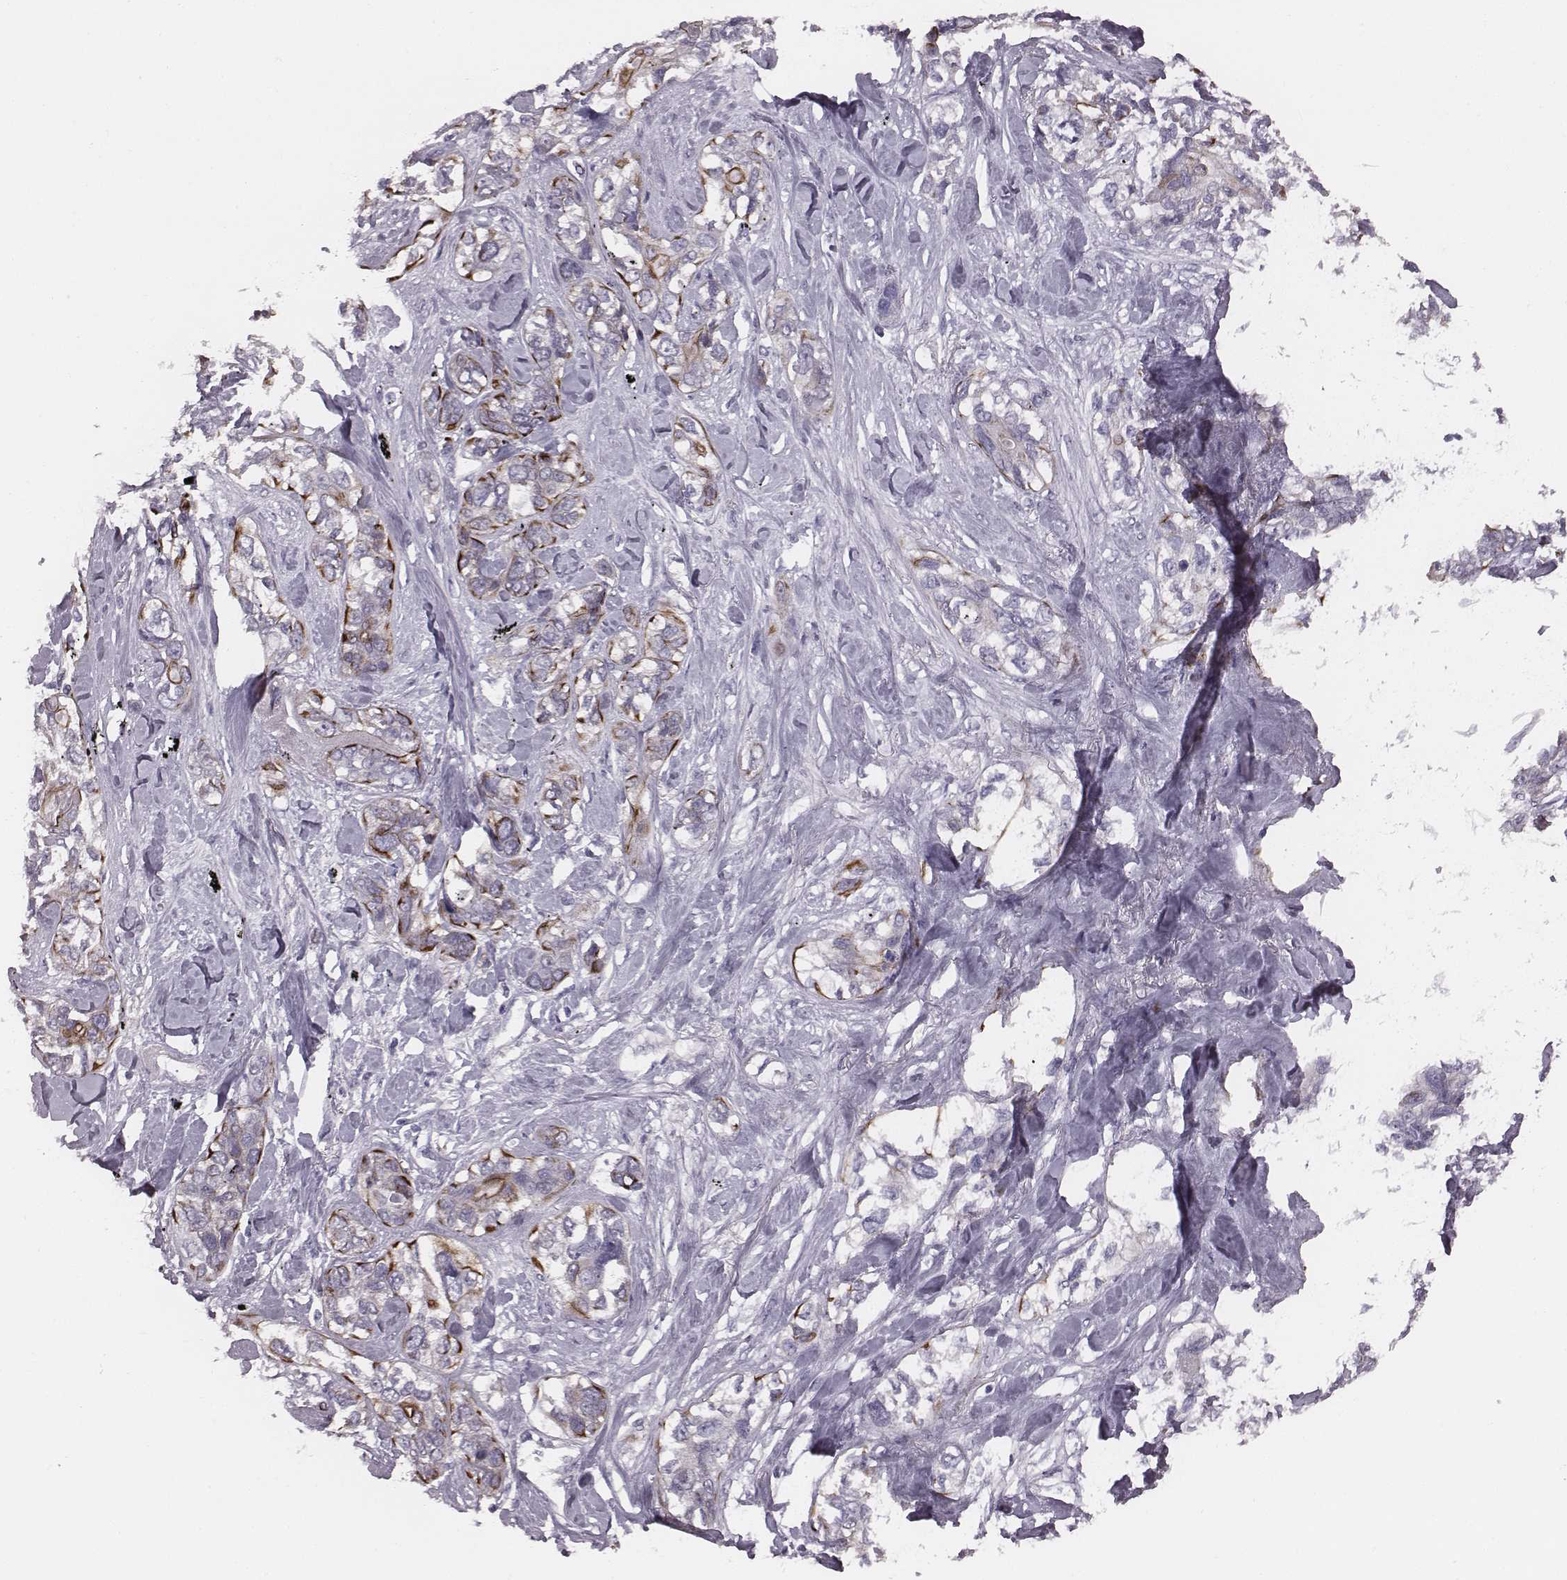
{"staining": {"intensity": "strong", "quantity": "<25%", "location": "cytoplasmic/membranous"}, "tissue": "lung cancer", "cell_type": "Tumor cells", "image_type": "cancer", "snomed": [{"axis": "morphology", "description": "Squamous cell carcinoma, NOS"}, {"axis": "topography", "description": "Lung"}], "caption": "DAB immunohistochemical staining of lung cancer (squamous cell carcinoma) shows strong cytoplasmic/membranous protein positivity in about <25% of tumor cells. Ihc stains the protein of interest in brown and the nuclei are stained blue.", "gene": "PDE8B", "patient": {"sex": "female", "age": 70}}